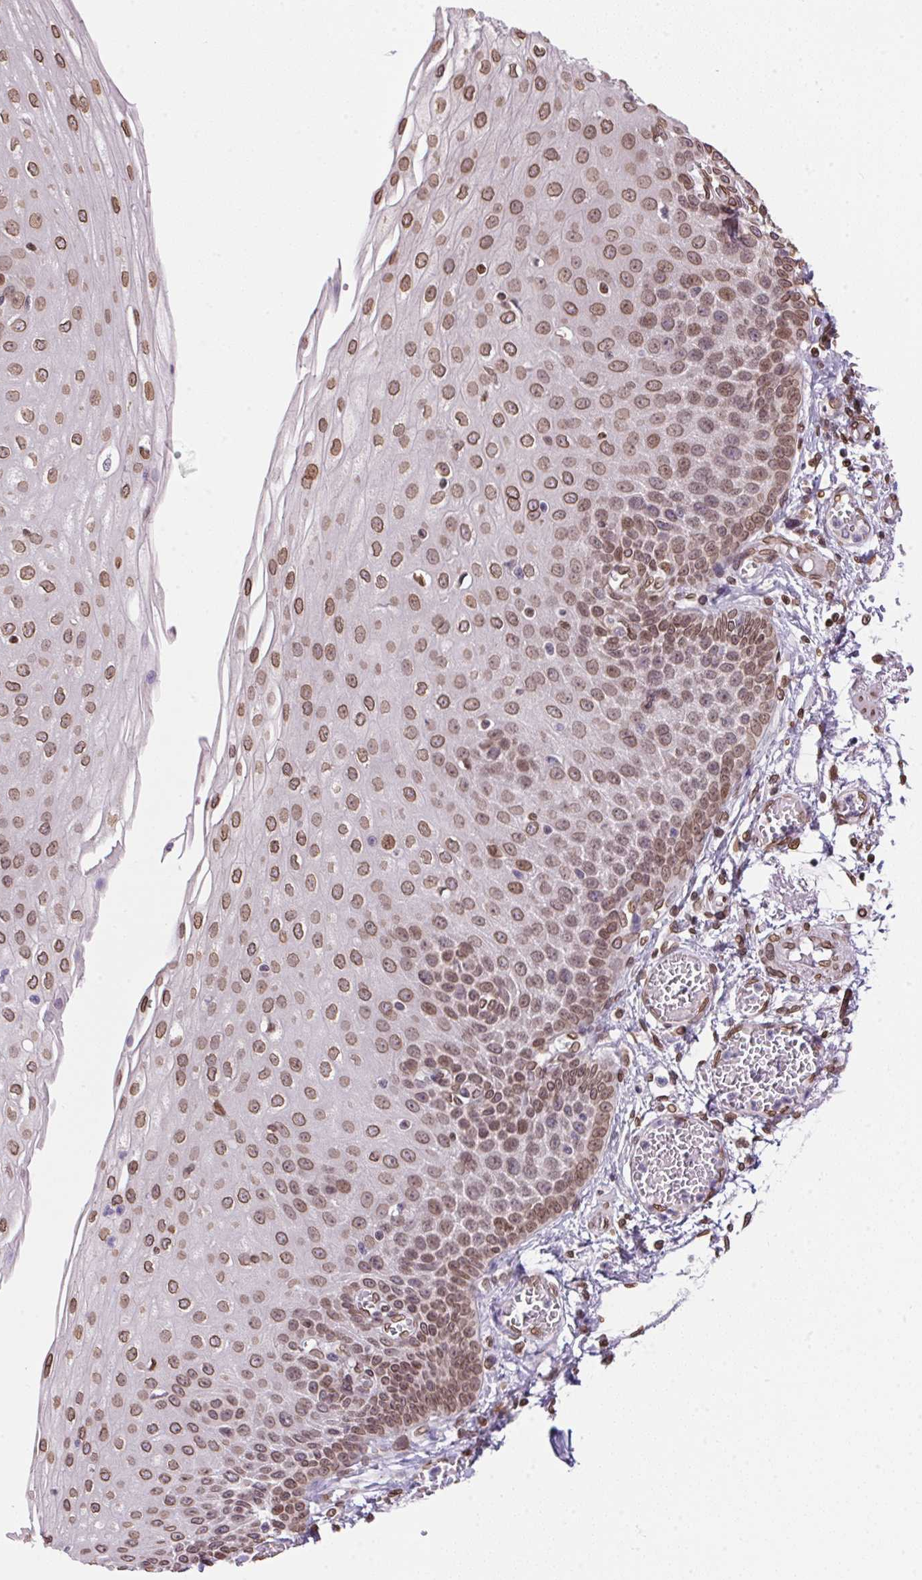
{"staining": {"intensity": "moderate", "quantity": ">75%", "location": "cytoplasmic/membranous,nuclear"}, "tissue": "esophagus", "cell_type": "Squamous epithelial cells", "image_type": "normal", "snomed": [{"axis": "morphology", "description": "Normal tissue, NOS"}, {"axis": "morphology", "description": "Adenocarcinoma, NOS"}, {"axis": "topography", "description": "Esophagus"}], "caption": "IHC image of benign esophagus stained for a protein (brown), which exhibits medium levels of moderate cytoplasmic/membranous,nuclear expression in approximately >75% of squamous epithelial cells.", "gene": "TMEM175", "patient": {"sex": "male", "age": 81}}